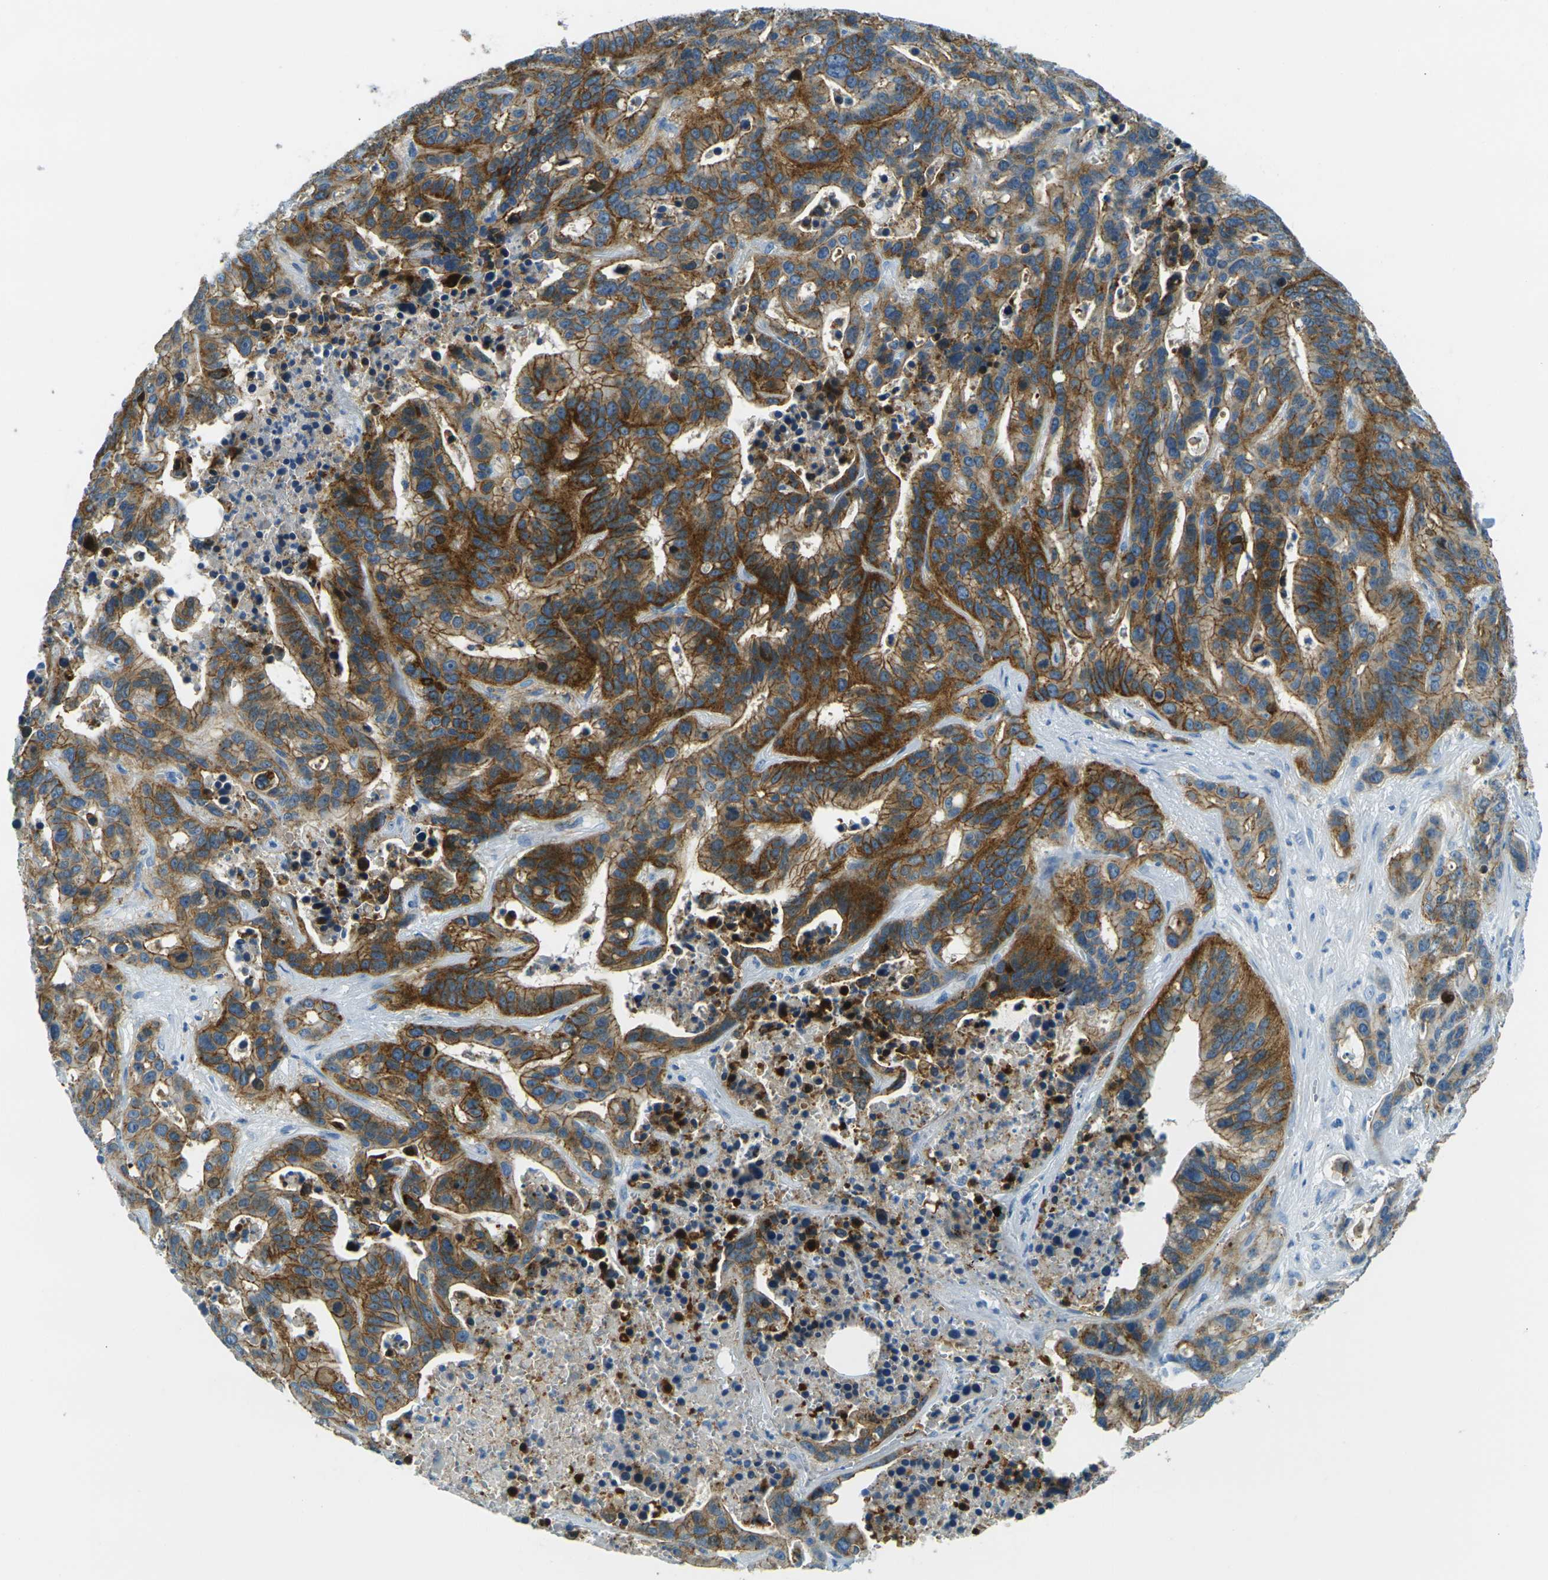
{"staining": {"intensity": "strong", "quantity": ">75%", "location": "cytoplasmic/membranous"}, "tissue": "liver cancer", "cell_type": "Tumor cells", "image_type": "cancer", "snomed": [{"axis": "morphology", "description": "Cholangiocarcinoma"}, {"axis": "topography", "description": "Liver"}], "caption": "Protein staining of liver cancer (cholangiocarcinoma) tissue shows strong cytoplasmic/membranous expression in approximately >75% of tumor cells. The staining was performed using DAB (3,3'-diaminobenzidine), with brown indicating positive protein expression. Nuclei are stained blue with hematoxylin.", "gene": "OCLN", "patient": {"sex": "female", "age": 65}}